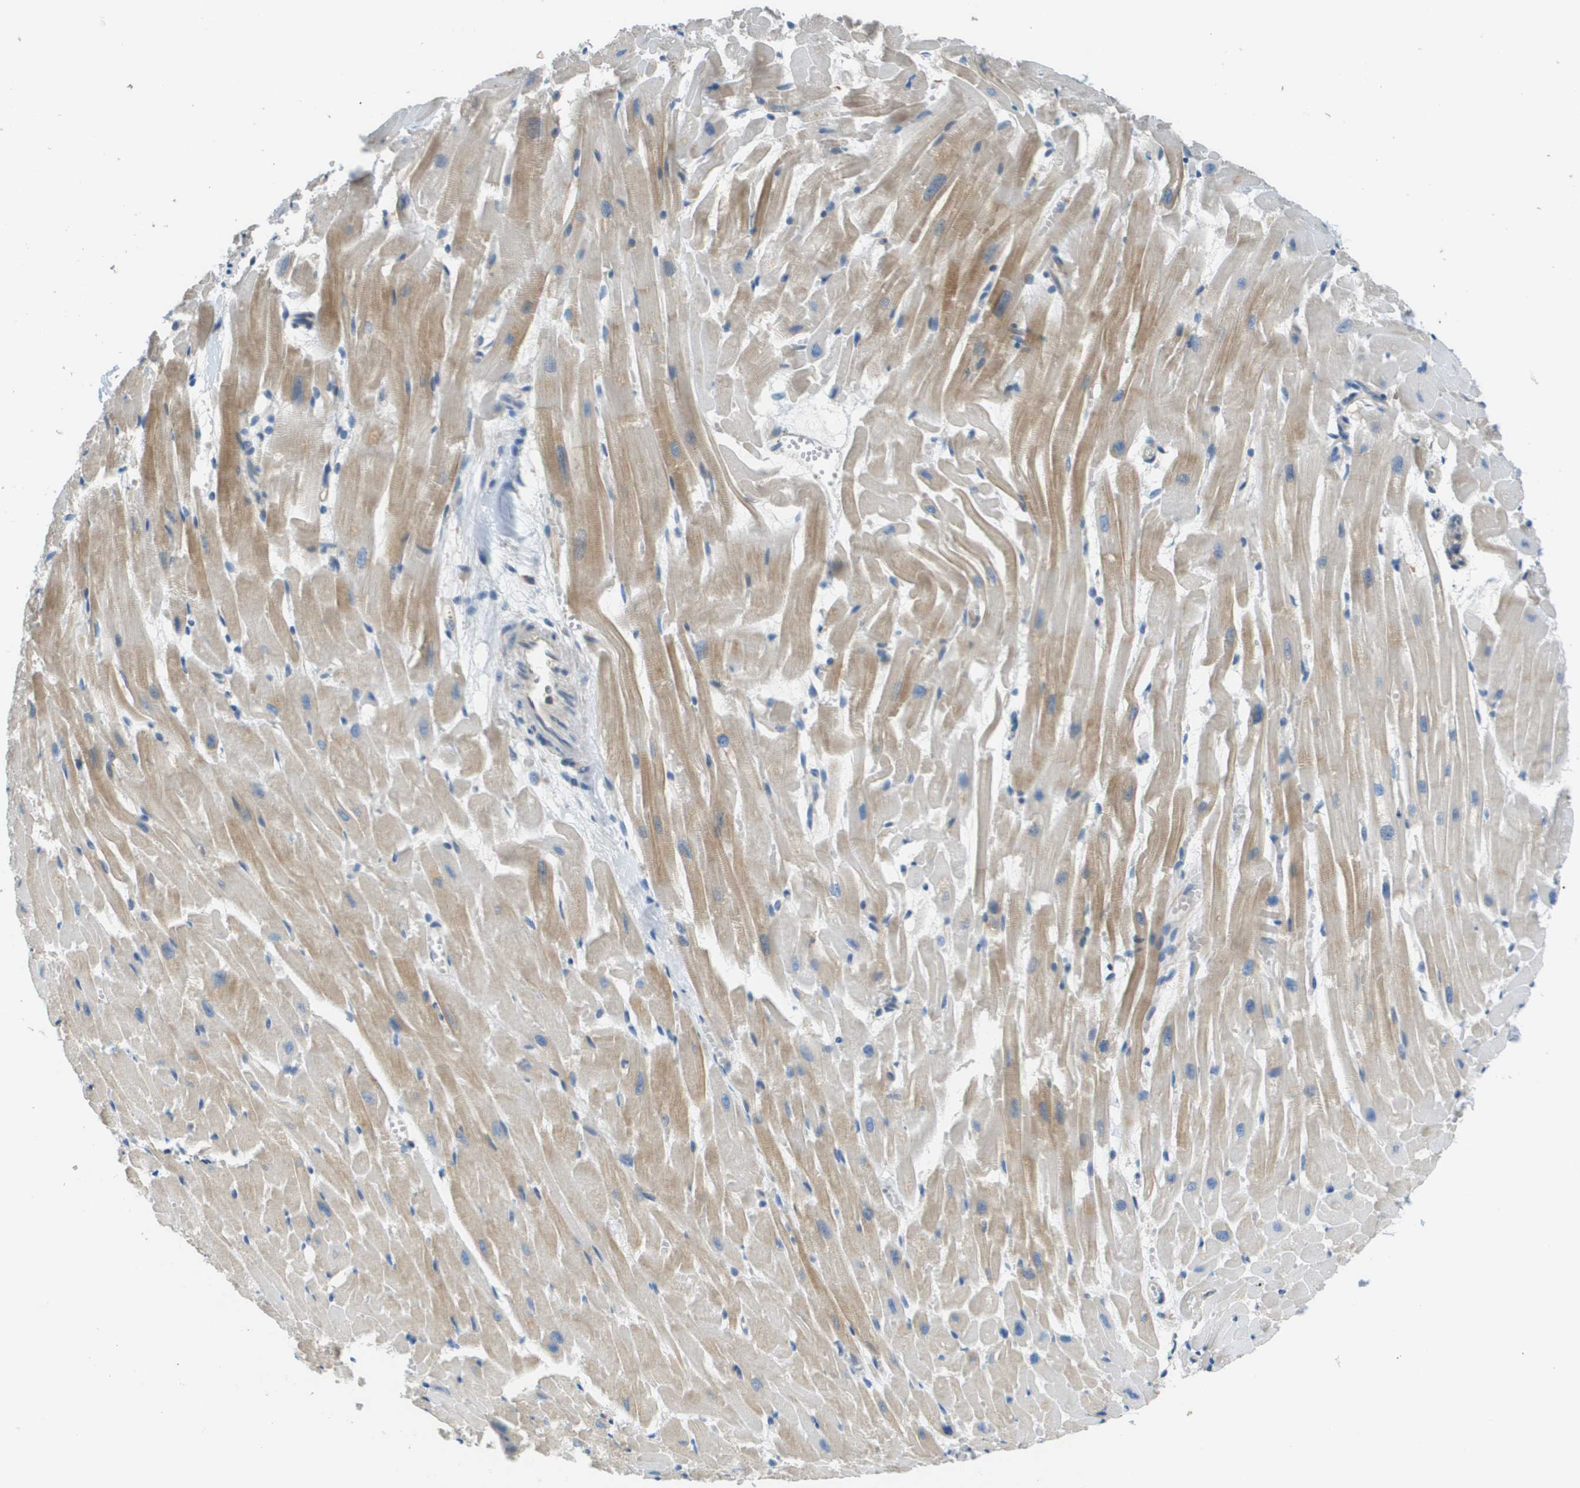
{"staining": {"intensity": "weak", "quantity": "25%-75%", "location": "cytoplasmic/membranous"}, "tissue": "heart muscle", "cell_type": "Cardiomyocytes", "image_type": "normal", "snomed": [{"axis": "morphology", "description": "Normal tissue, NOS"}, {"axis": "topography", "description": "Heart"}], "caption": "This image displays immunohistochemistry staining of benign human heart muscle, with low weak cytoplasmic/membranous expression in about 25%-75% of cardiomyocytes.", "gene": "DNAJB11", "patient": {"sex": "female", "age": 19}}